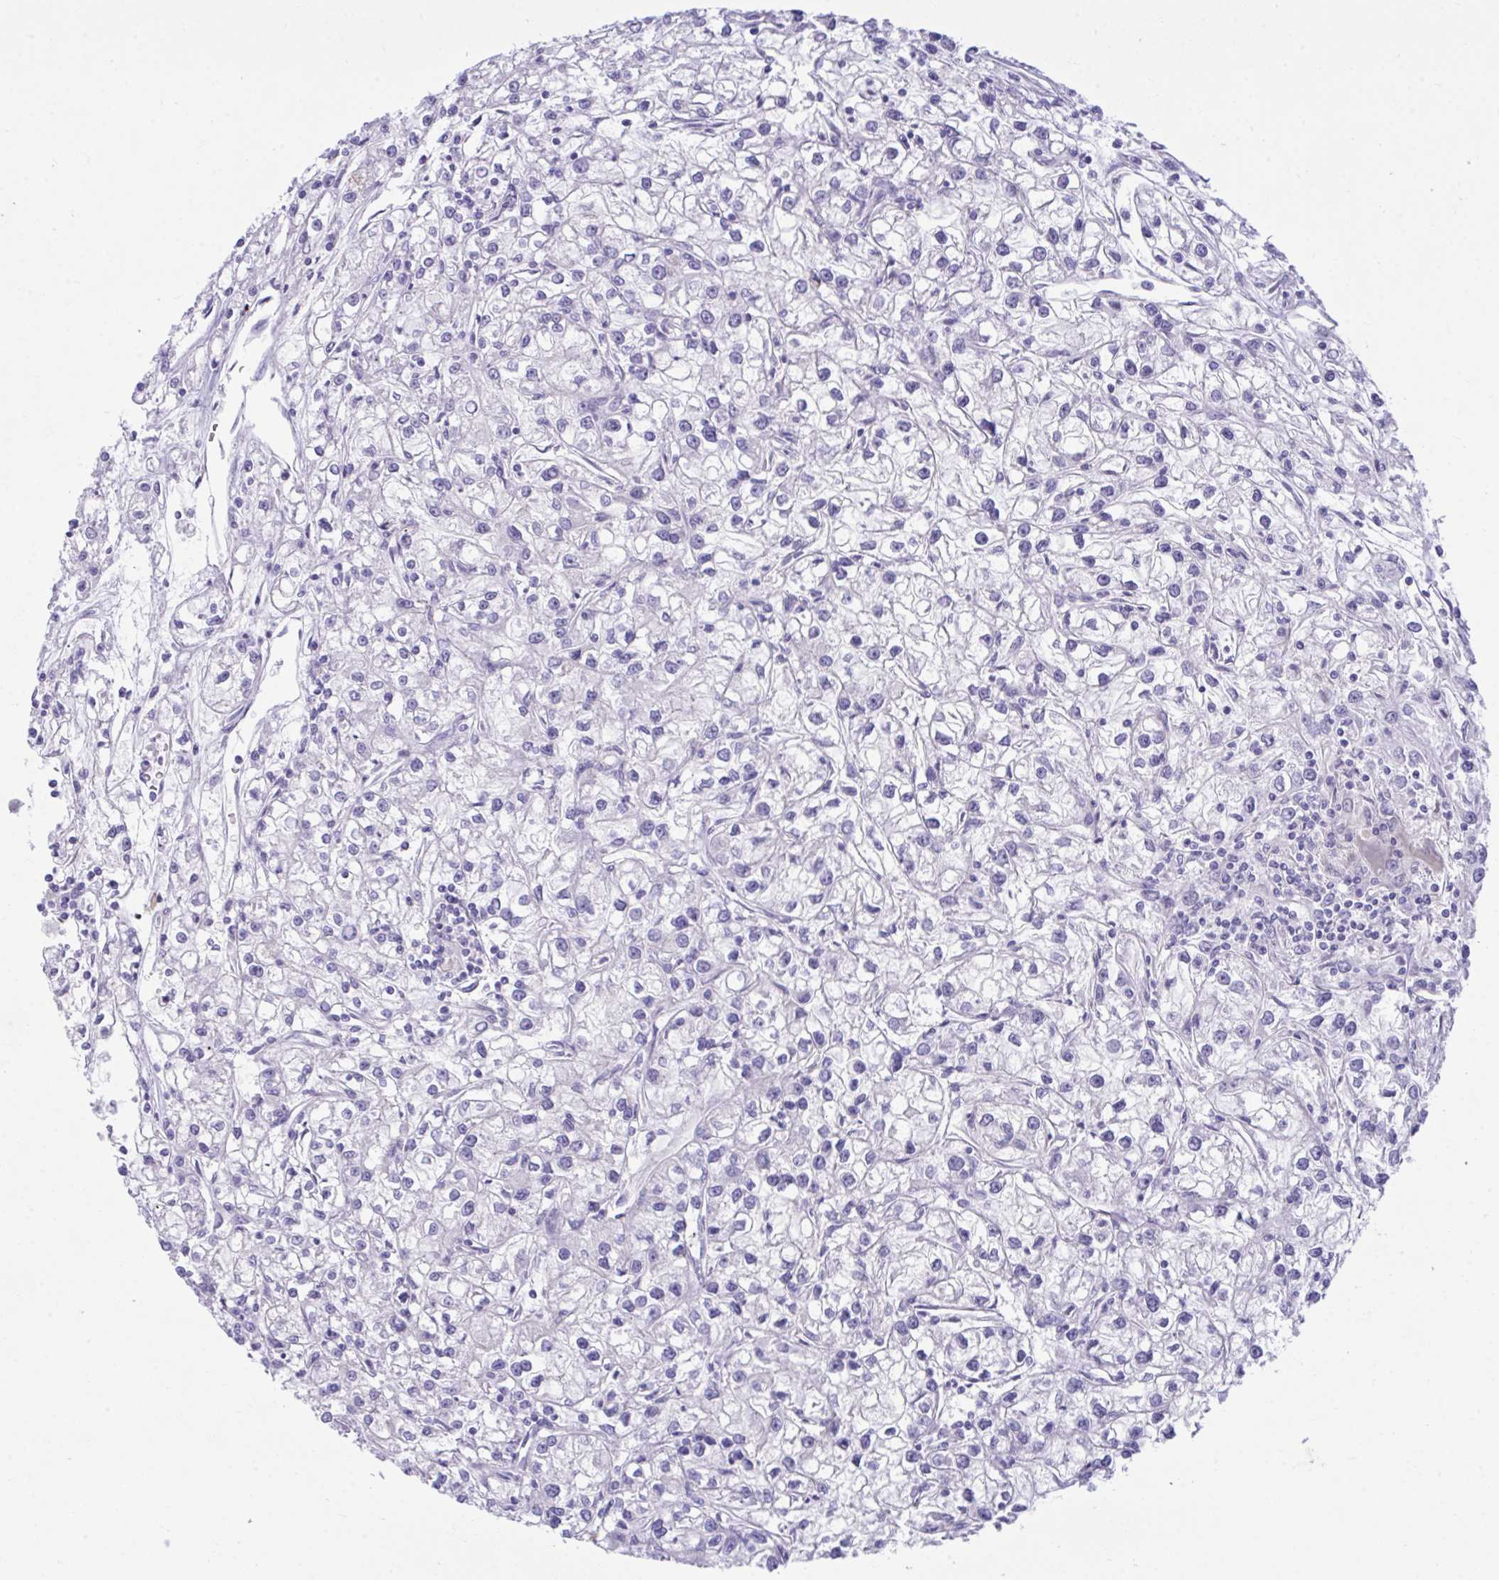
{"staining": {"intensity": "negative", "quantity": "none", "location": "none"}, "tissue": "renal cancer", "cell_type": "Tumor cells", "image_type": "cancer", "snomed": [{"axis": "morphology", "description": "Adenocarcinoma, NOS"}, {"axis": "topography", "description": "Kidney"}], "caption": "Photomicrograph shows no significant protein positivity in tumor cells of renal adenocarcinoma.", "gene": "MED9", "patient": {"sex": "female", "age": 59}}